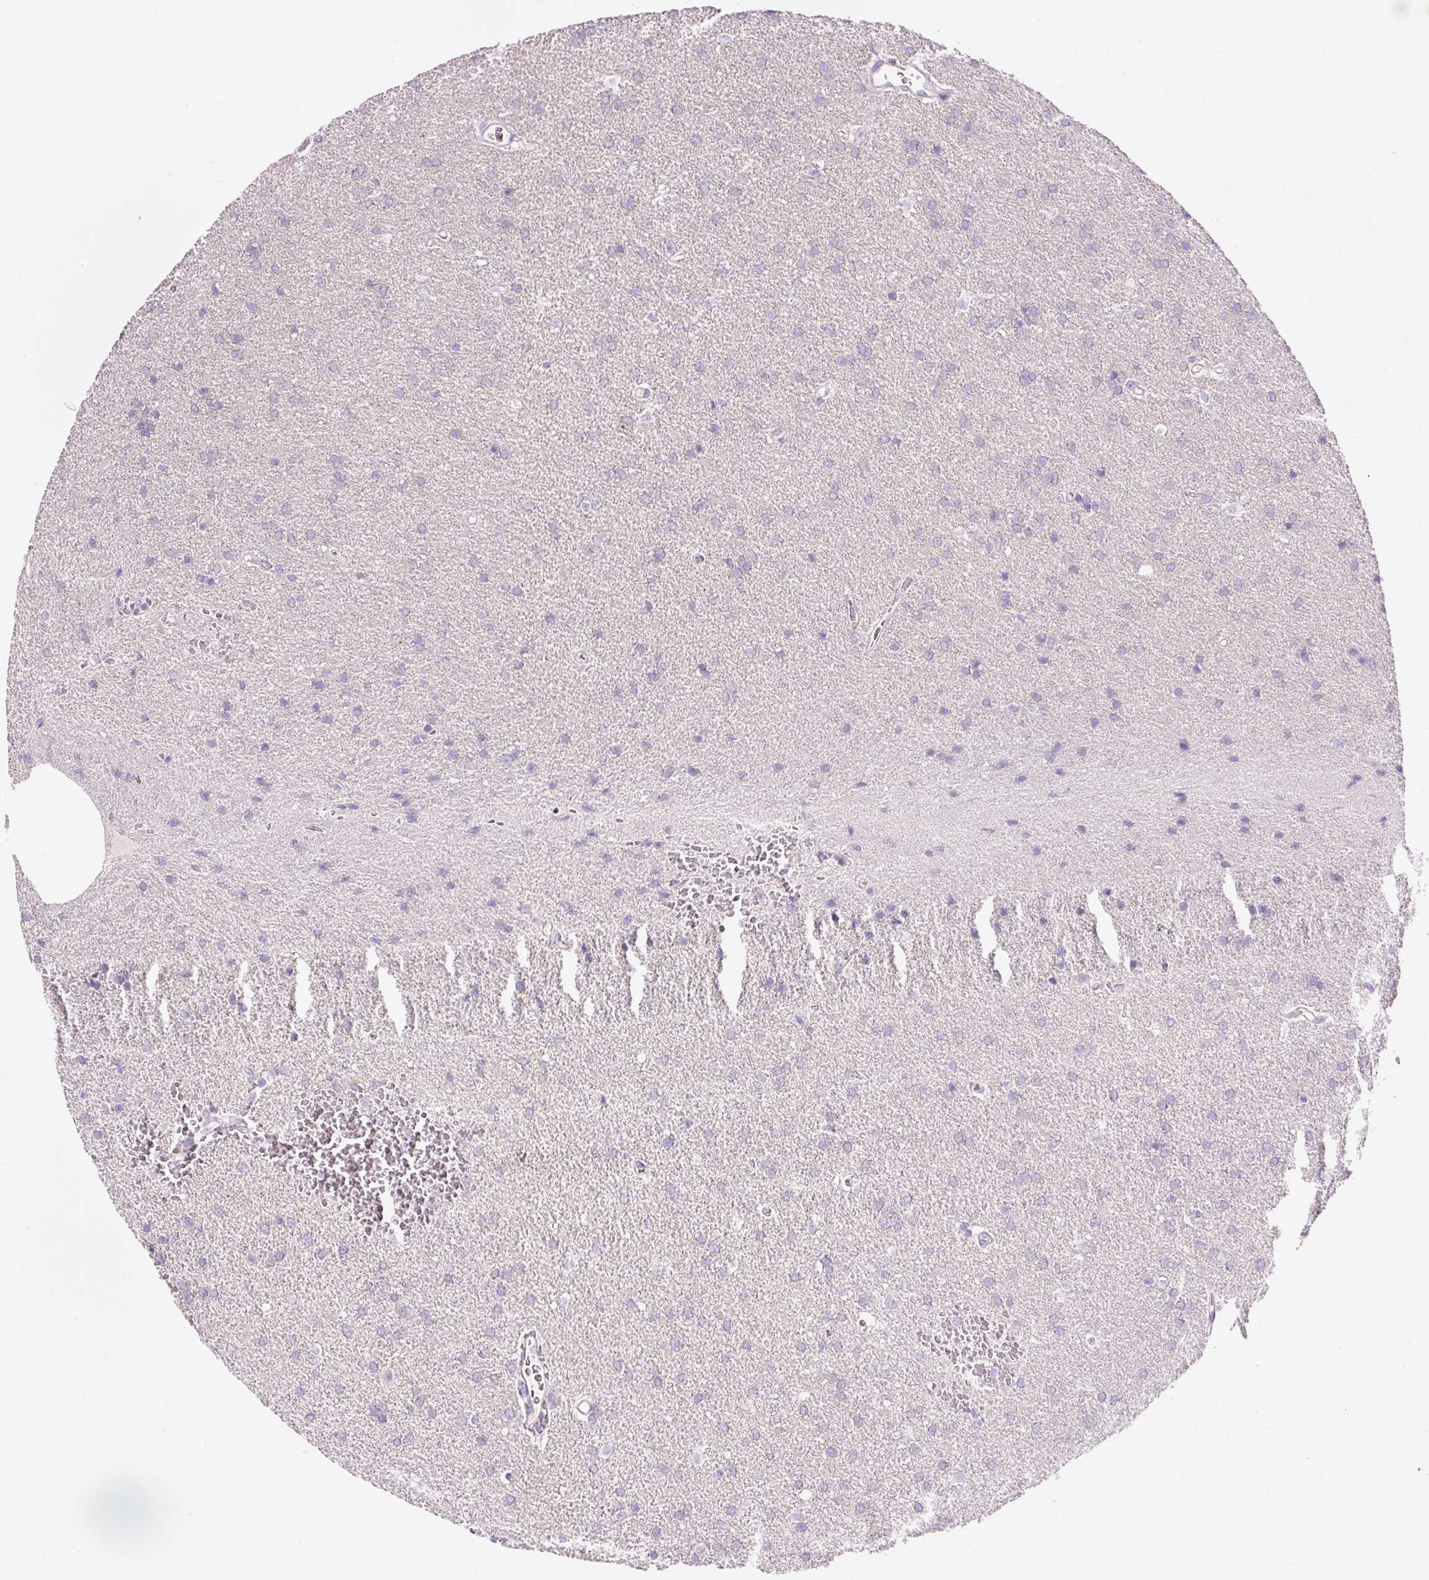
{"staining": {"intensity": "negative", "quantity": "none", "location": "none"}, "tissue": "glioma", "cell_type": "Tumor cells", "image_type": "cancer", "snomed": [{"axis": "morphology", "description": "Glioma, malignant, Low grade"}, {"axis": "topography", "description": "Brain"}], "caption": "Immunohistochemical staining of glioma demonstrates no significant expression in tumor cells.", "gene": "DHRS11", "patient": {"sex": "female", "age": 34}}